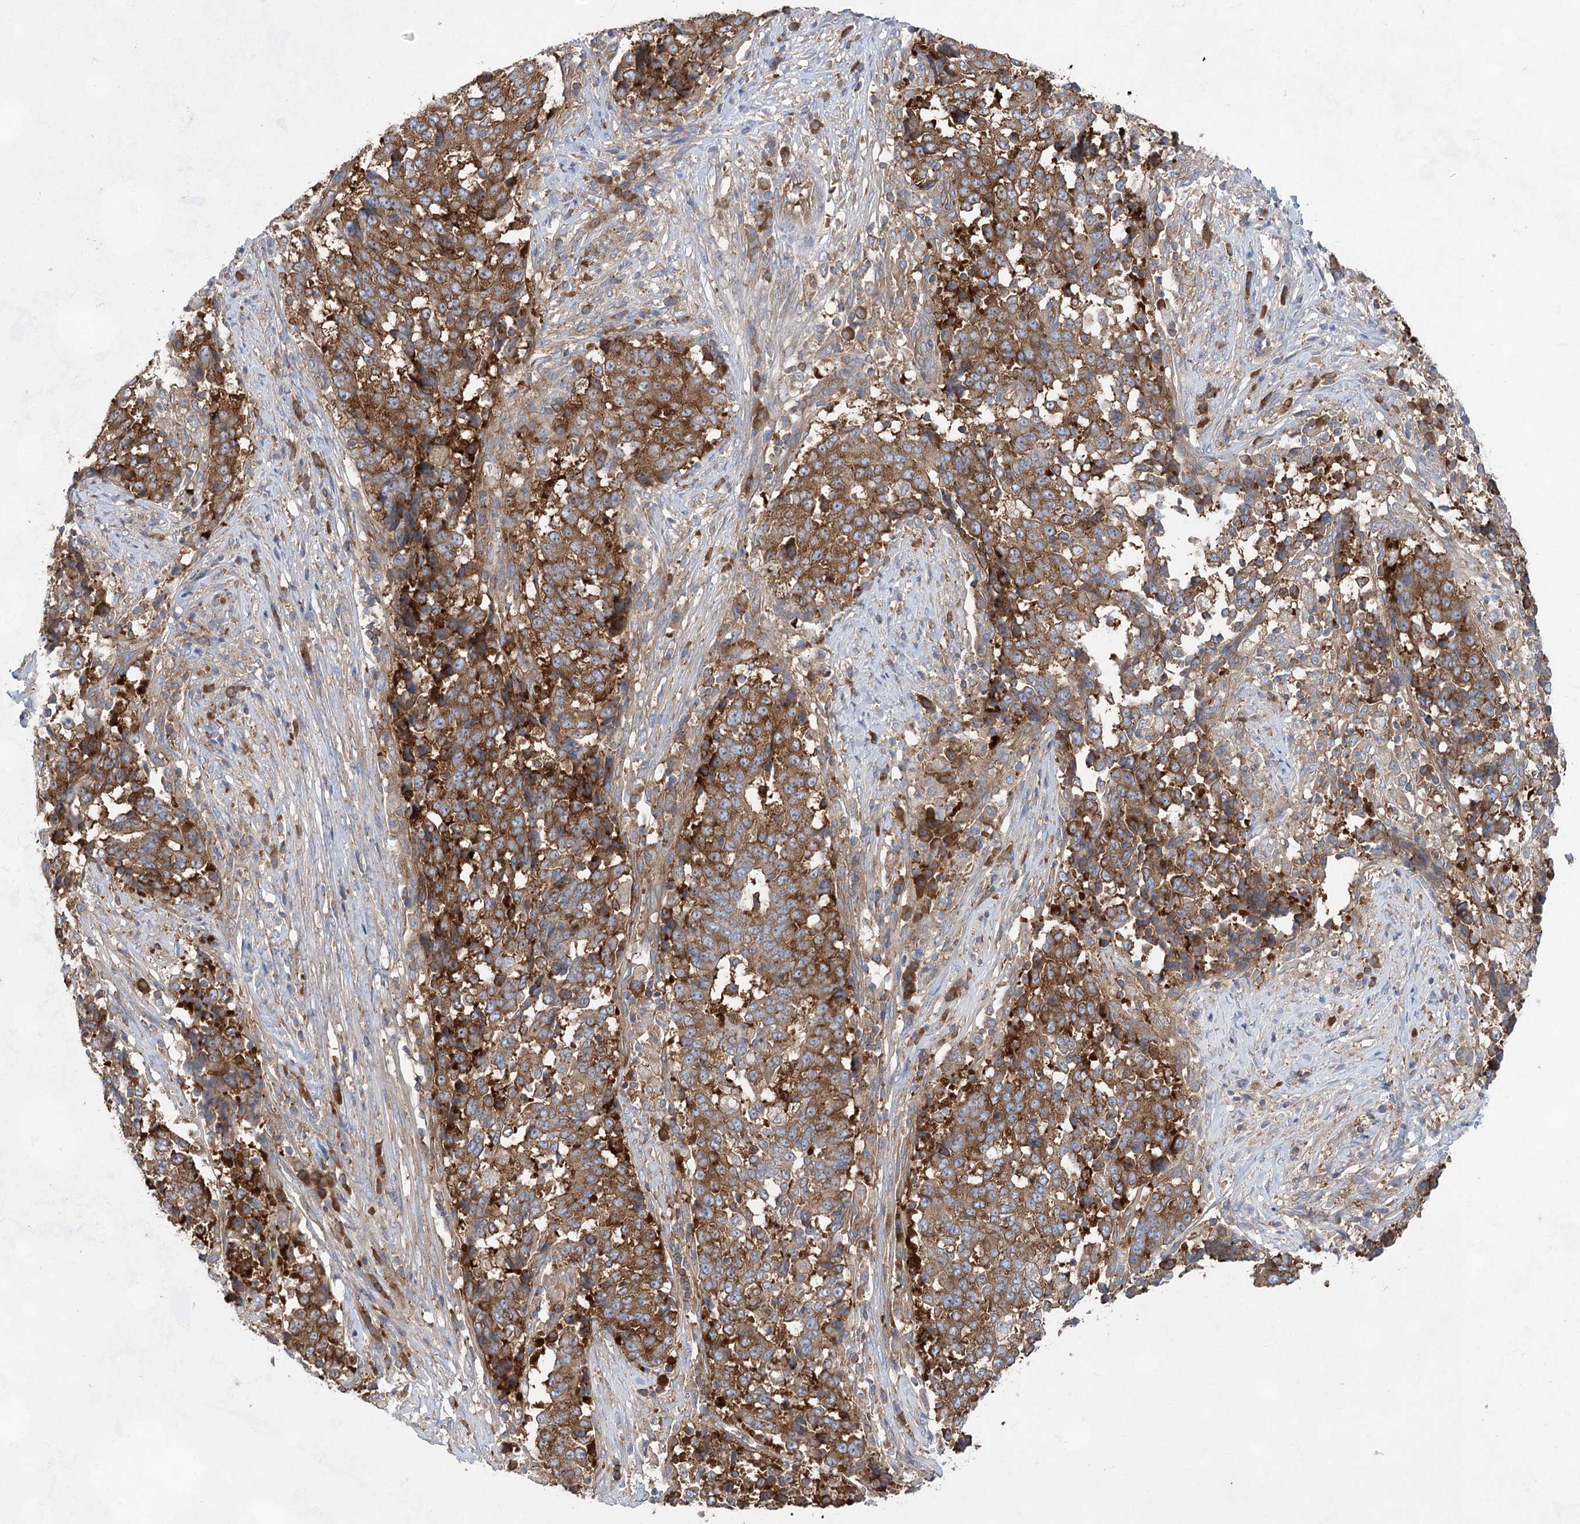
{"staining": {"intensity": "moderate", "quantity": ">75%", "location": "cytoplasmic/membranous"}, "tissue": "stomach cancer", "cell_type": "Tumor cells", "image_type": "cancer", "snomed": [{"axis": "morphology", "description": "Adenocarcinoma, NOS"}, {"axis": "topography", "description": "Stomach"}], "caption": "Stomach cancer stained for a protein reveals moderate cytoplasmic/membranous positivity in tumor cells.", "gene": "EIF3A", "patient": {"sex": "male", "age": 59}}